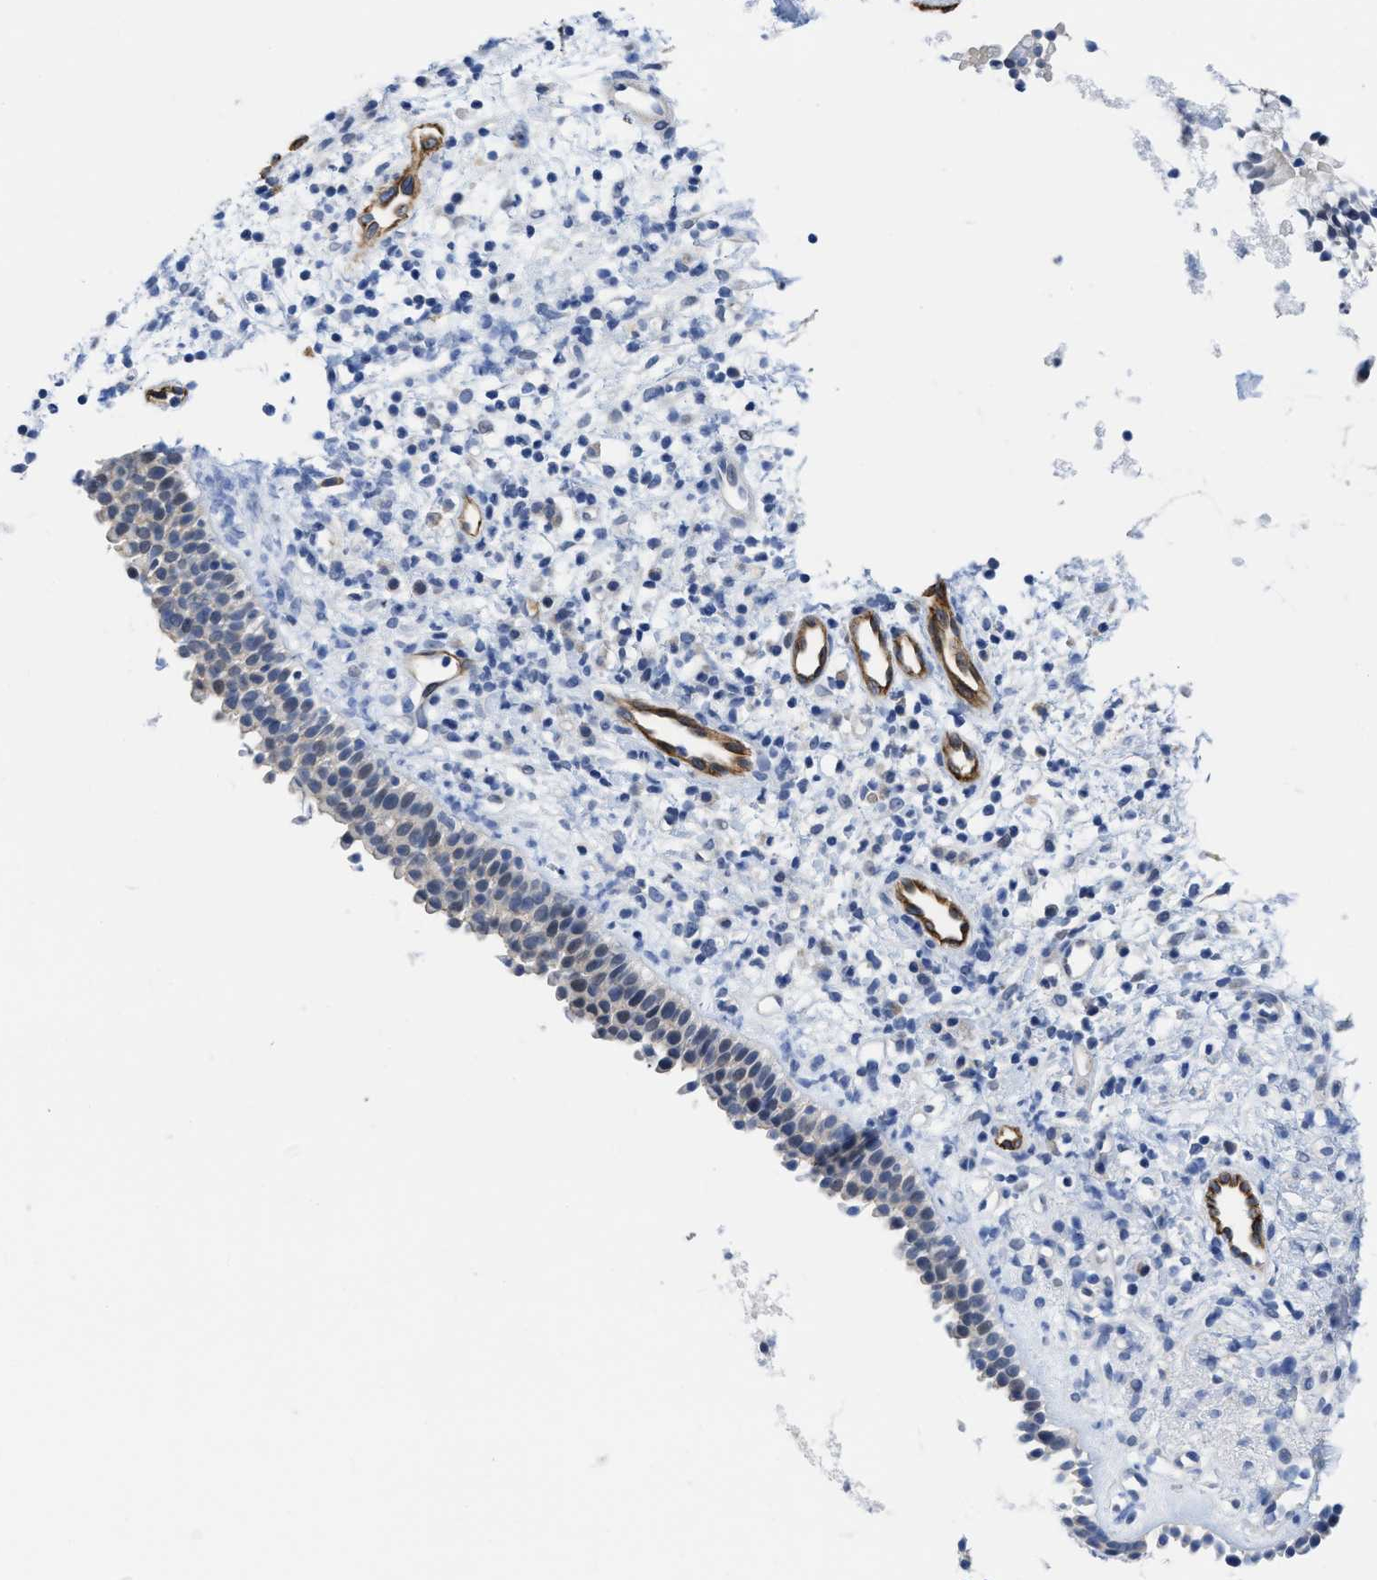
{"staining": {"intensity": "moderate", "quantity": "25%-75%", "location": "cytoplasmic/membranous,nuclear"}, "tissue": "nasopharynx", "cell_type": "Respiratory epithelial cells", "image_type": "normal", "snomed": [{"axis": "morphology", "description": "Normal tissue, NOS"}, {"axis": "topography", "description": "Nasopharynx"}], "caption": "Immunohistochemistry (IHC) image of normal nasopharynx: nasopharynx stained using immunohistochemistry (IHC) displays medium levels of moderate protein expression localized specifically in the cytoplasmic/membranous,nuclear of respiratory epithelial cells, appearing as a cytoplasmic/membranous,nuclear brown color.", "gene": "ACKR1", "patient": {"sex": "male", "age": 21}}